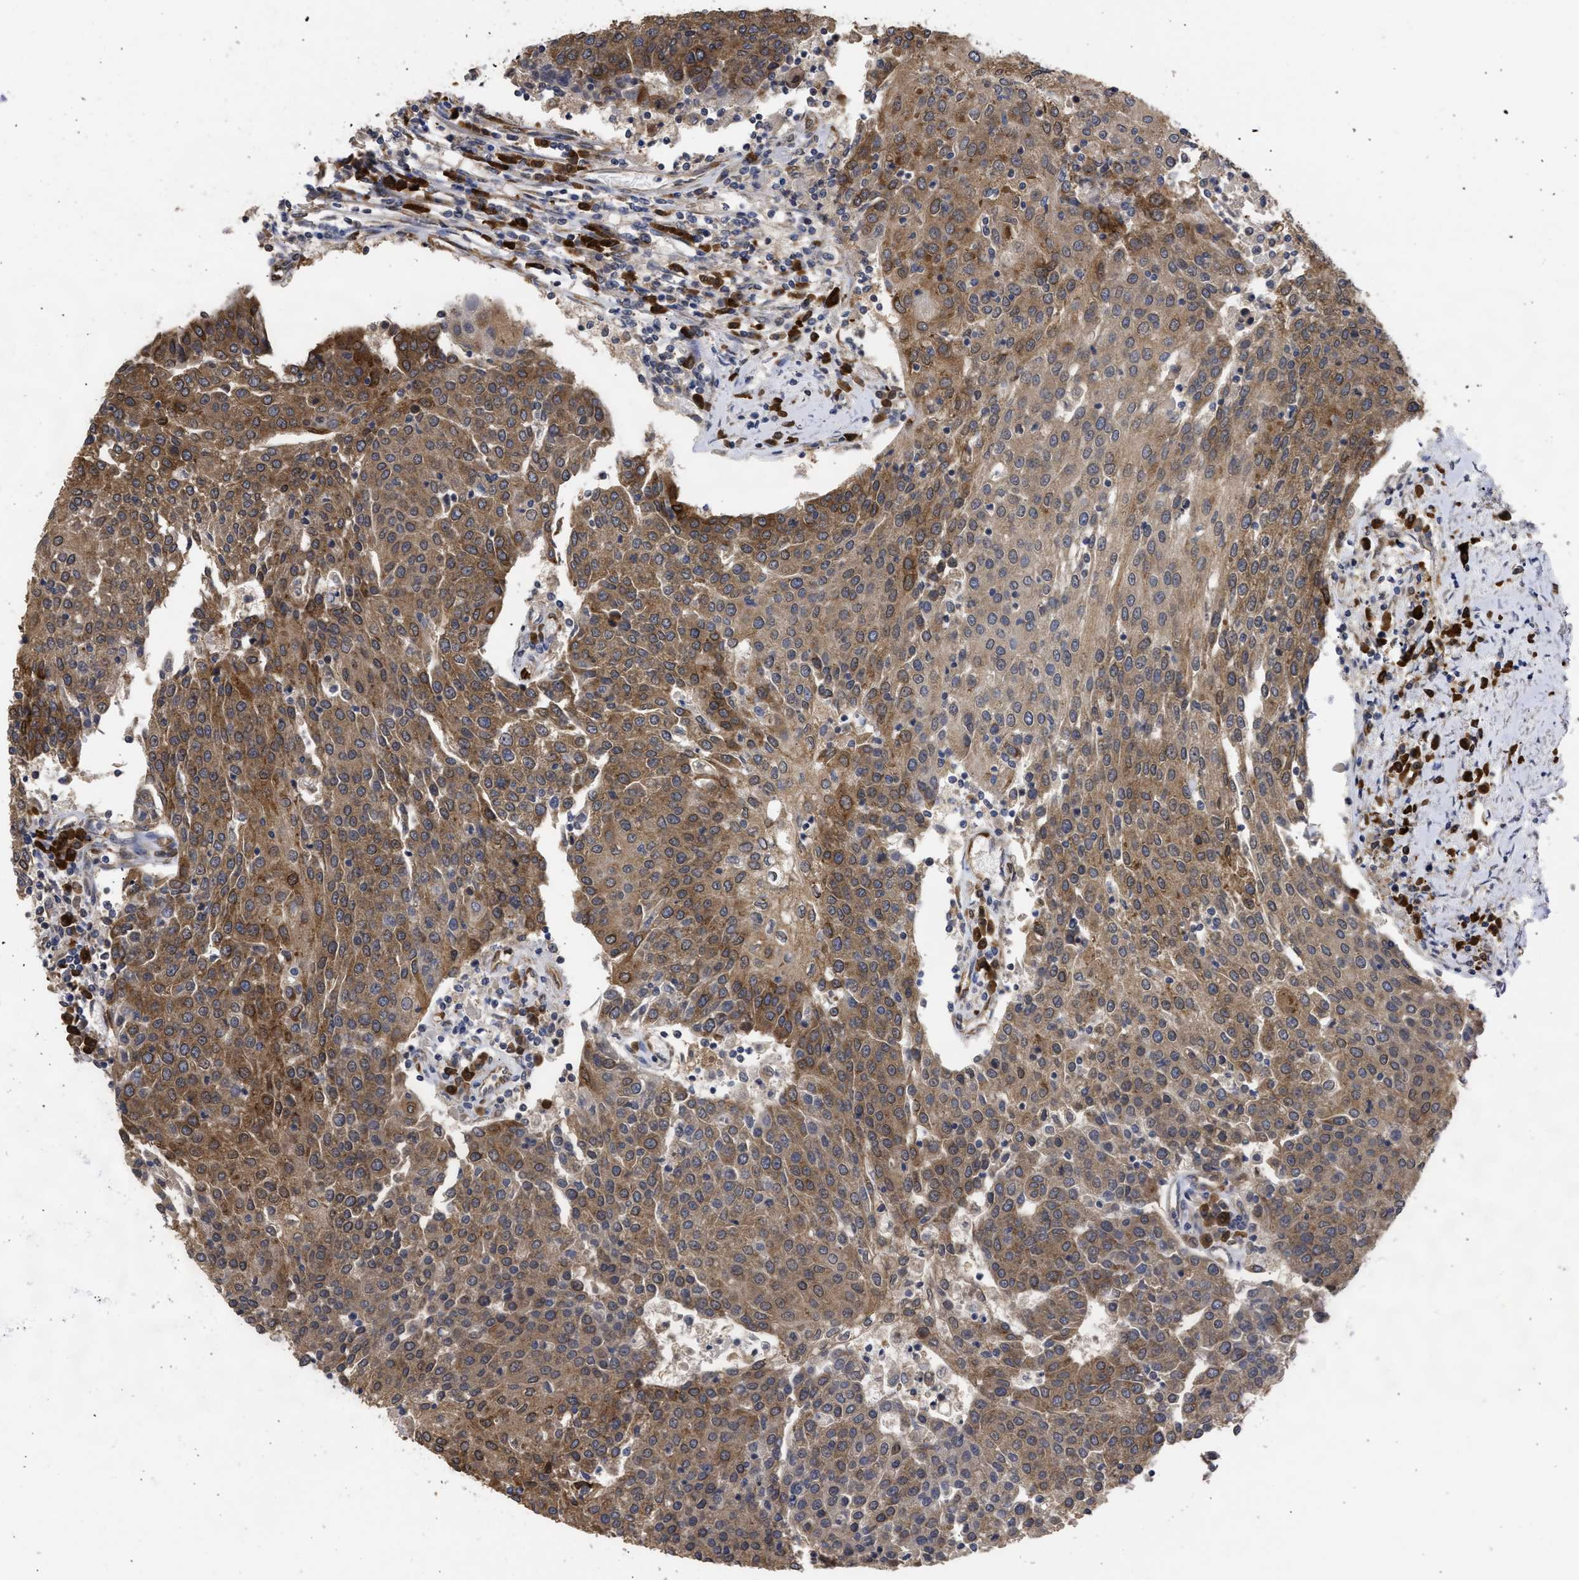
{"staining": {"intensity": "moderate", "quantity": ">75%", "location": "cytoplasmic/membranous"}, "tissue": "urothelial cancer", "cell_type": "Tumor cells", "image_type": "cancer", "snomed": [{"axis": "morphology", "description": "Urothelial carcinoma, High grade"}, {"axis": "topography", "description": "Urinary bladder"}], "caption": "A medium amount of moderate cytoplasmic/membranous expression is appreciated in about >75% of tumor cells in urothelial carcinoma (high-grade) tissue. Immunohistochemistry stains the protein of interest in brown and the nuclei are stained blue.", "gene": "DNAJC1", "patient": {"sex": "female", "age": 85}}